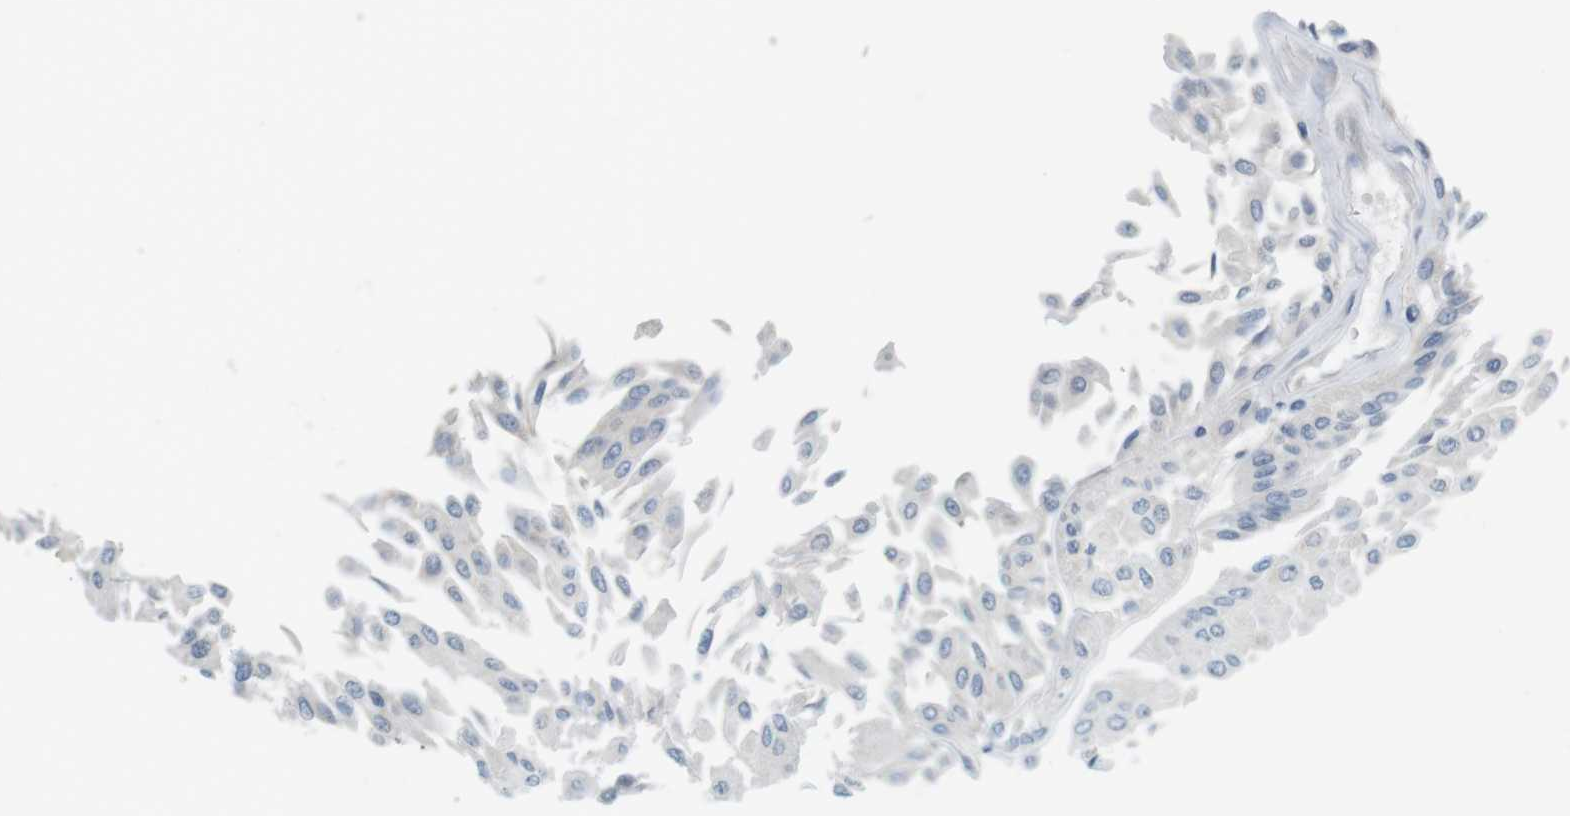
{"staining": {"intensity": "negative", "quantity": "none", "location": "none"}, "tissue": "urothelial cancer", "cell_type": "Tumor cells", "image_type": "cancer", "snomed": [{"axis": "morphology", "description": "Urothelial carcinoma, Low grade"}, {"axis": "topography", "description": "Urinary bladder"}], "caption": "Tumor cells show no significant protein expression in urothelial cancer.", "gene": "MUC5B", "patient": {"sex": "male", "age": 67}}